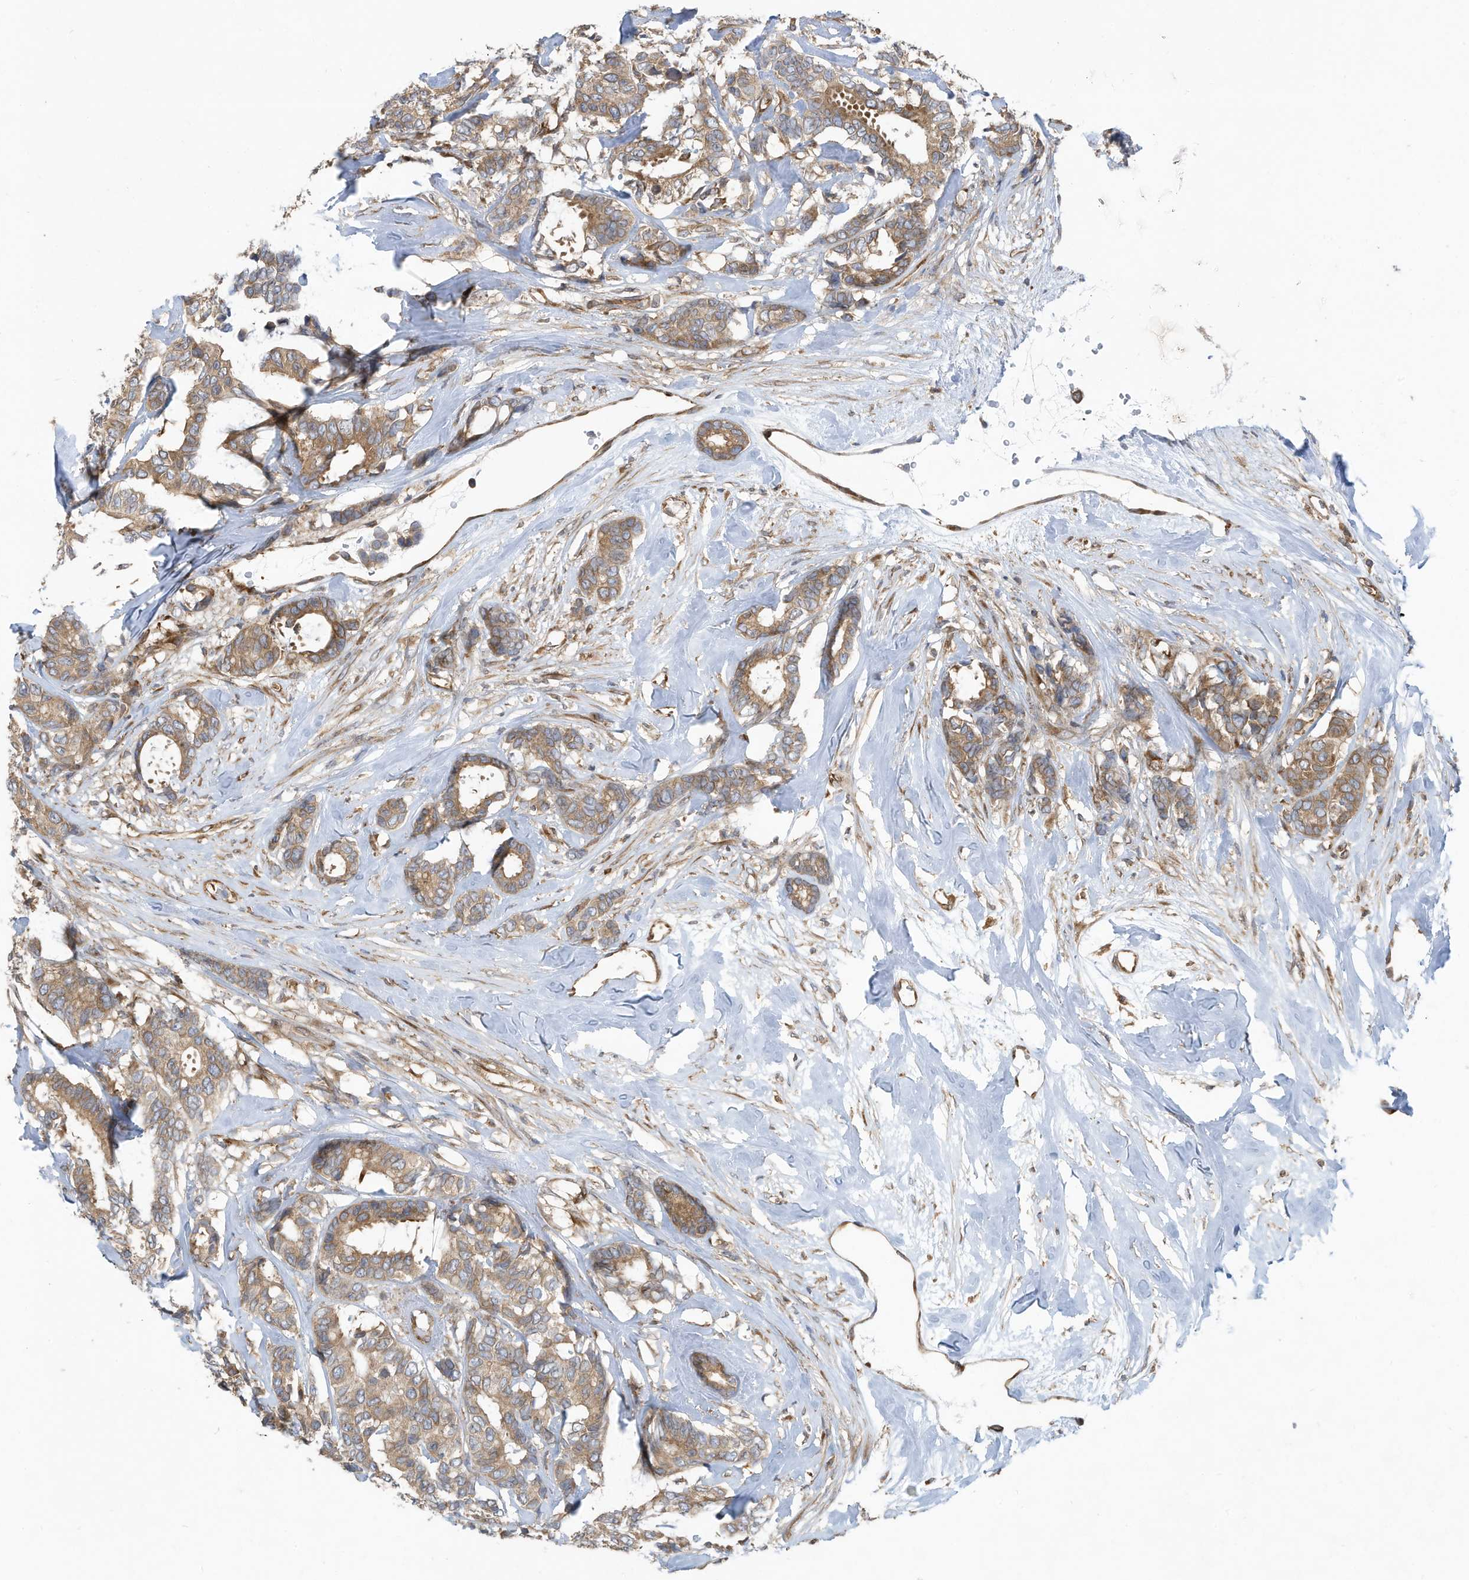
{"staining": {"intensity": "moderate", "quantity": ">75%", "location": "cytoplasmic/membranous"}, "tissue": "breast cancer", "cell_type": "Tumor cells", "image_type": "cancer", "snomed": [{"axis": "morphology", "description": "Duct carcinoma"}, {"axis": "topography", "description": "Breast"}], "caption": "Immunohistochemistry (IHC) (DAB) staining of breast cancer (intraductal carcinoma) shows moderate cytoplasmic/membranous protein expression in about >75% of tumor cells. (brown staining indicates protein expression, while blue staining denotes nuclei).", "gene": "USE1", "patient": {"sex": "female", "age": 87}}